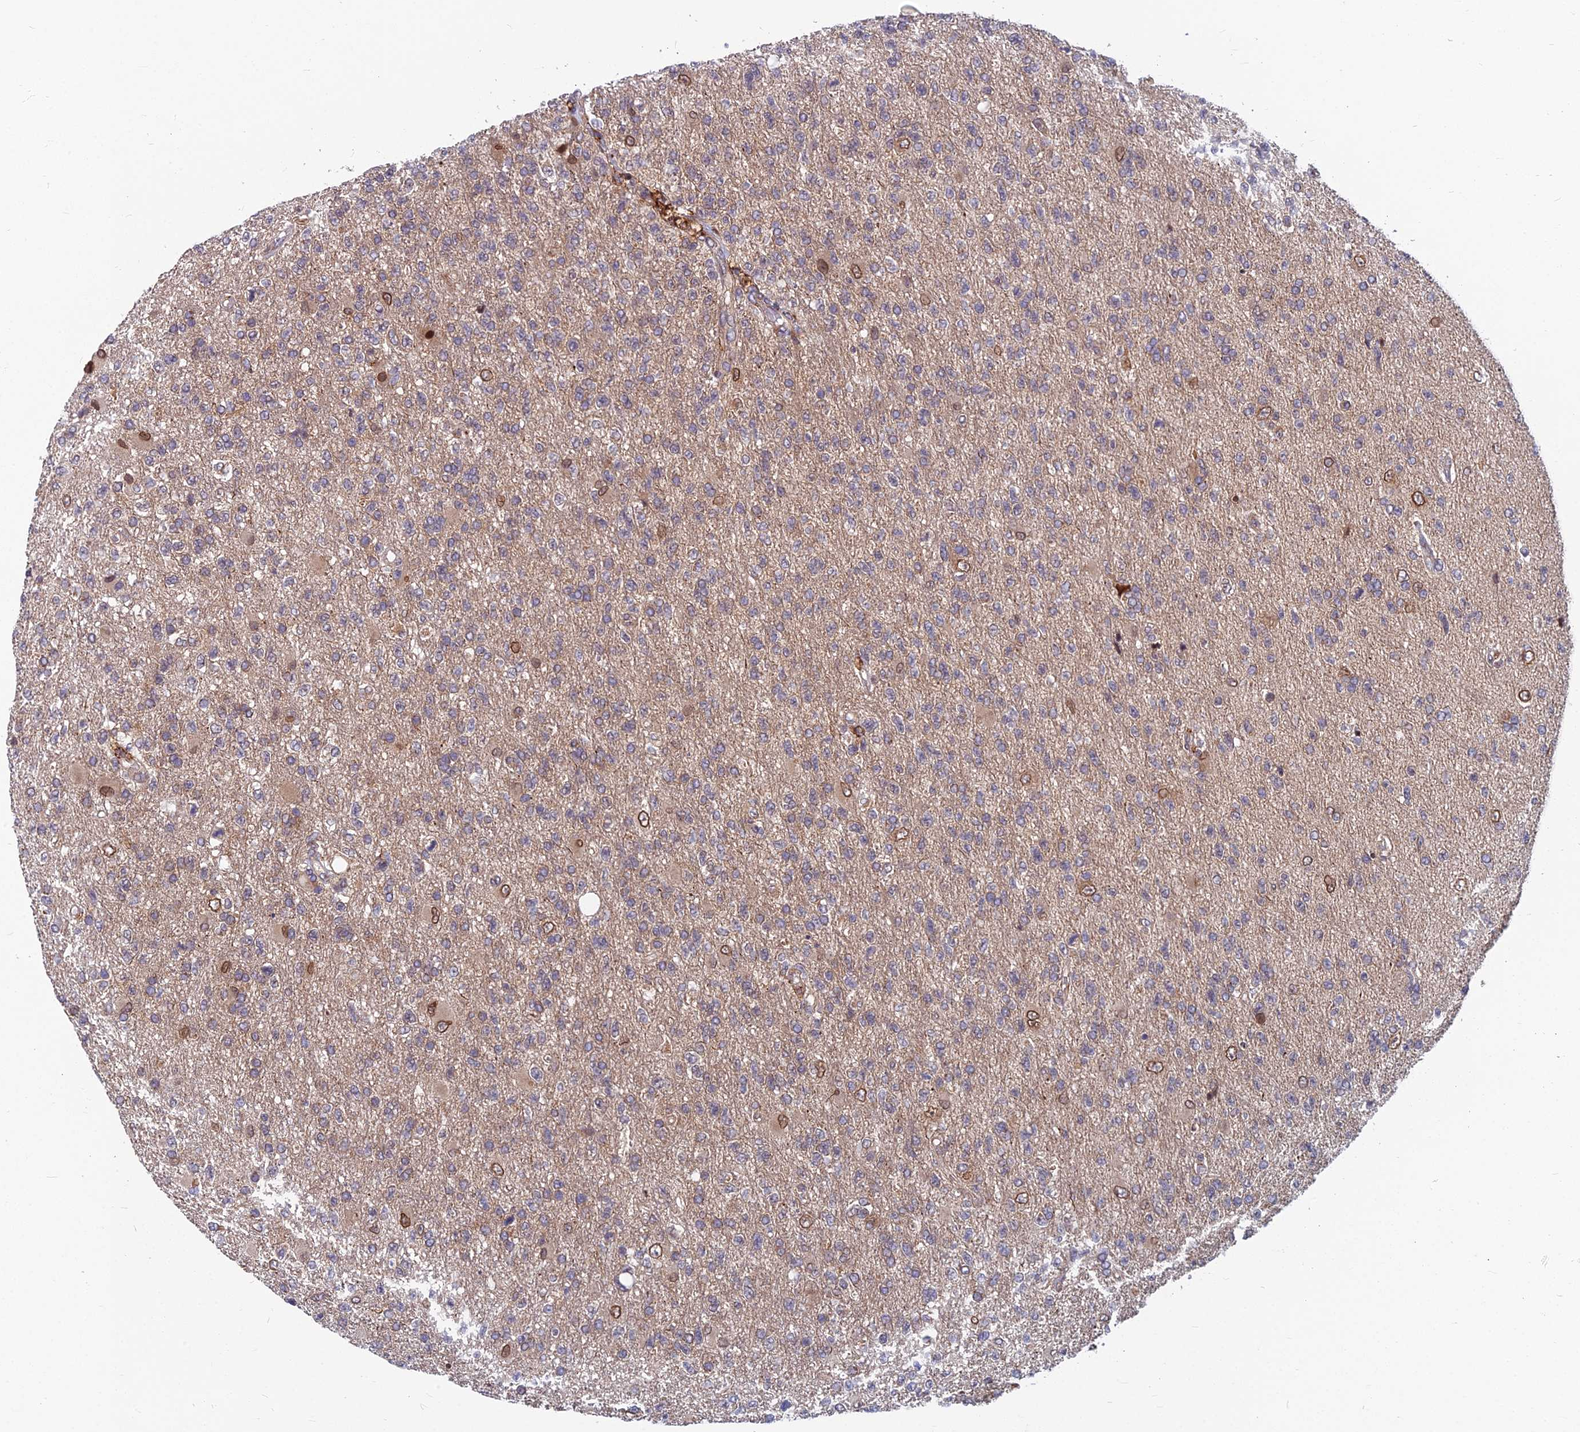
{"staining": {"intensity": "weak", "quantity": "25%-75%", "location": "cytoplasmic/membranous"}, "tissue": "glioma", "cell_type": "Tumor cells", "image_type": "cancer", "snomed": [{"axis": "morphology", "description": "Glioma, malignant, High grade"}, {"axis": "topography", "description": "Brain"}], "caption": "A micrograph of glioma stained for a protein reveals weak cytoplasmic/membranous brown staining in tumor cells.", "gene": "COMMD2", "patient": {"sex": "male", "age": 56}}